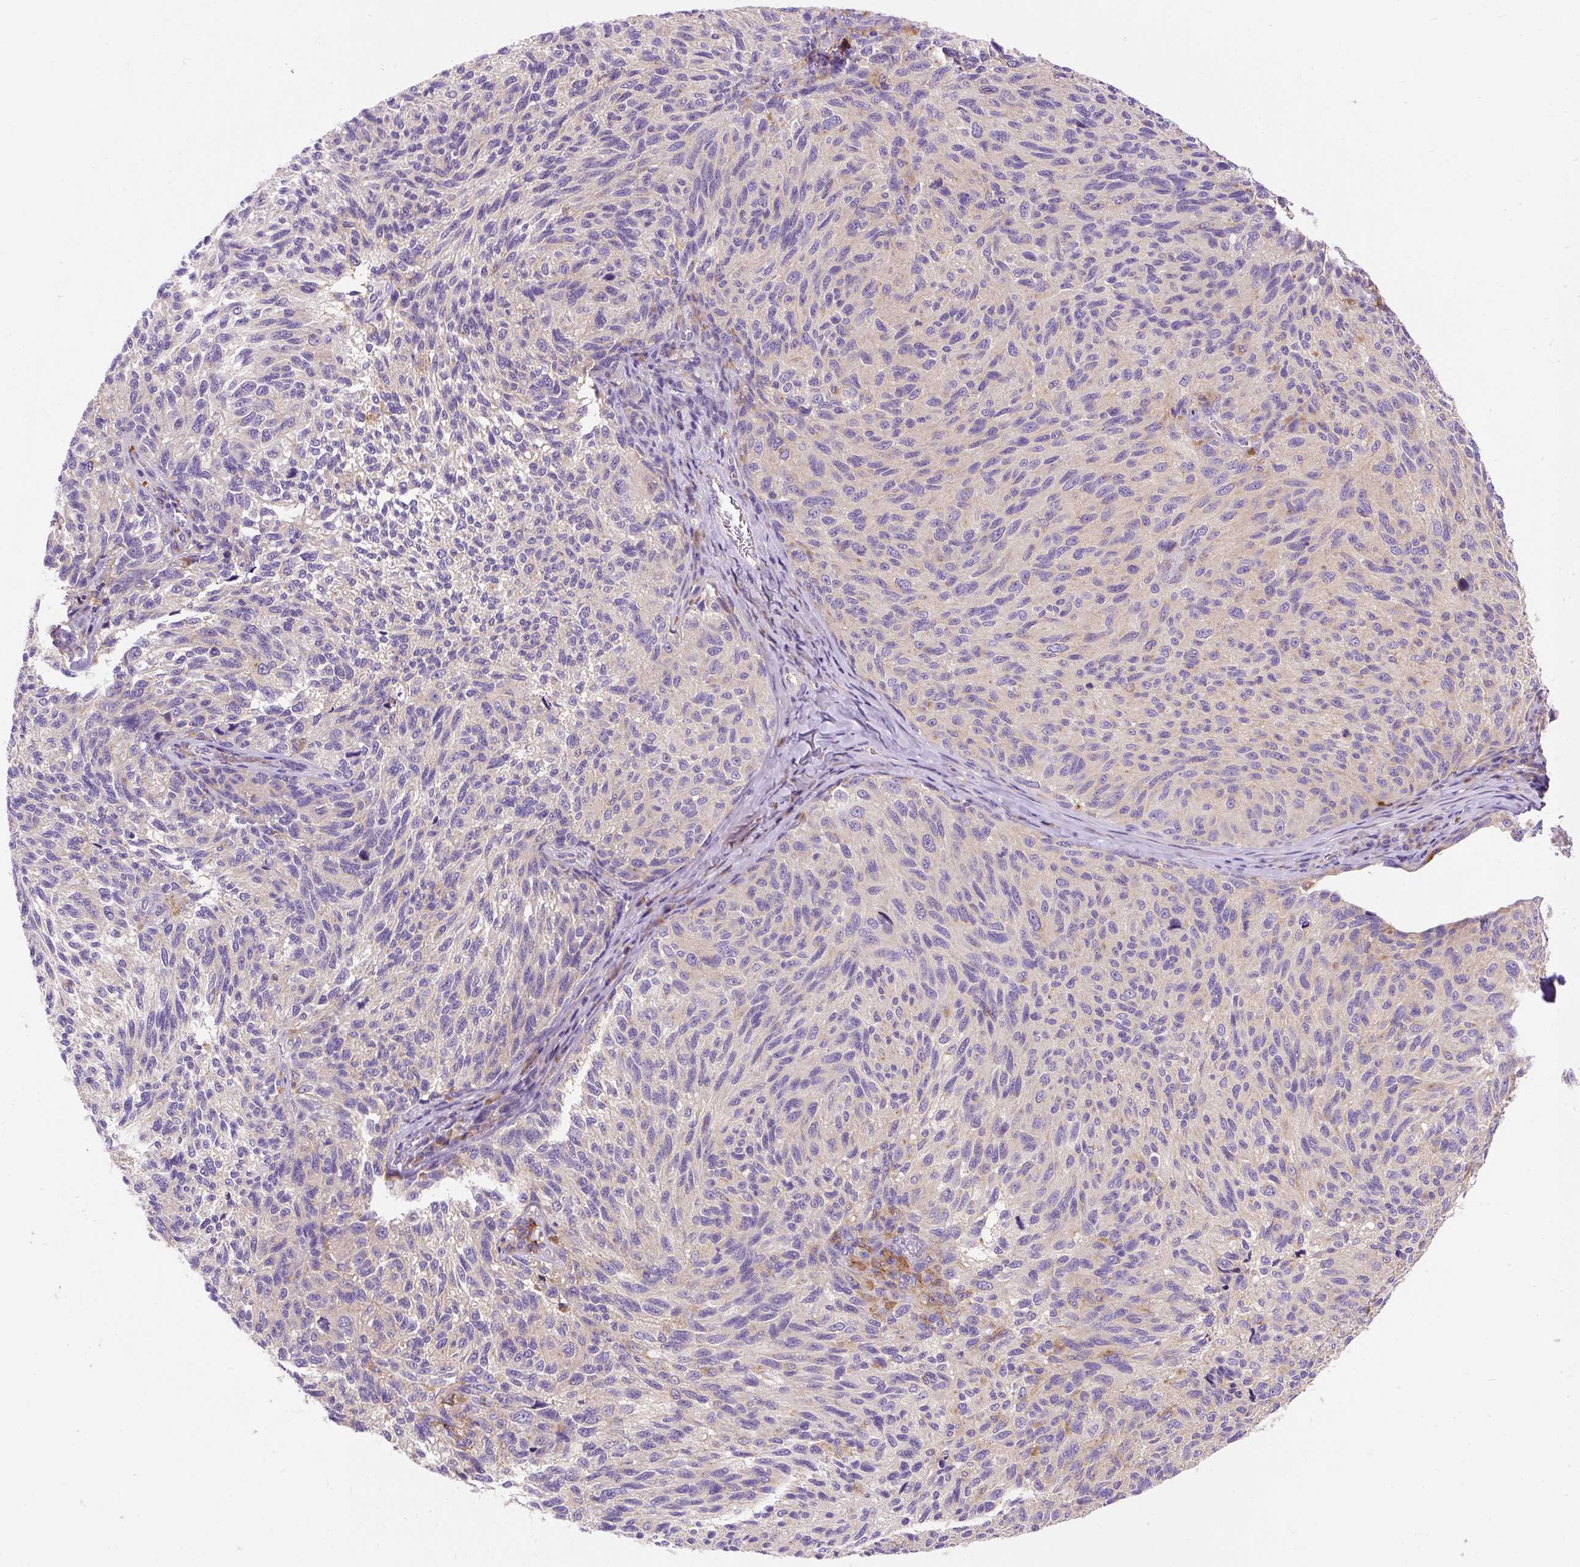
{"staining": {"intensity": "negative", "quantity": "none", "location": "none"}, "tissue": "melanoma", "cell_type": "Tumor cells", "image_type": "cancer", "snomed": [{"axis": "morphology", "description": "Malignant melanoma, NOS"}, {"axis": "topography", "description": "Skin"}], "caption": "Tumor cells are negative for brown protein staining in melanoma.", "gene": "OR4K15", "patient": {"sex": "female", "age": 73}}